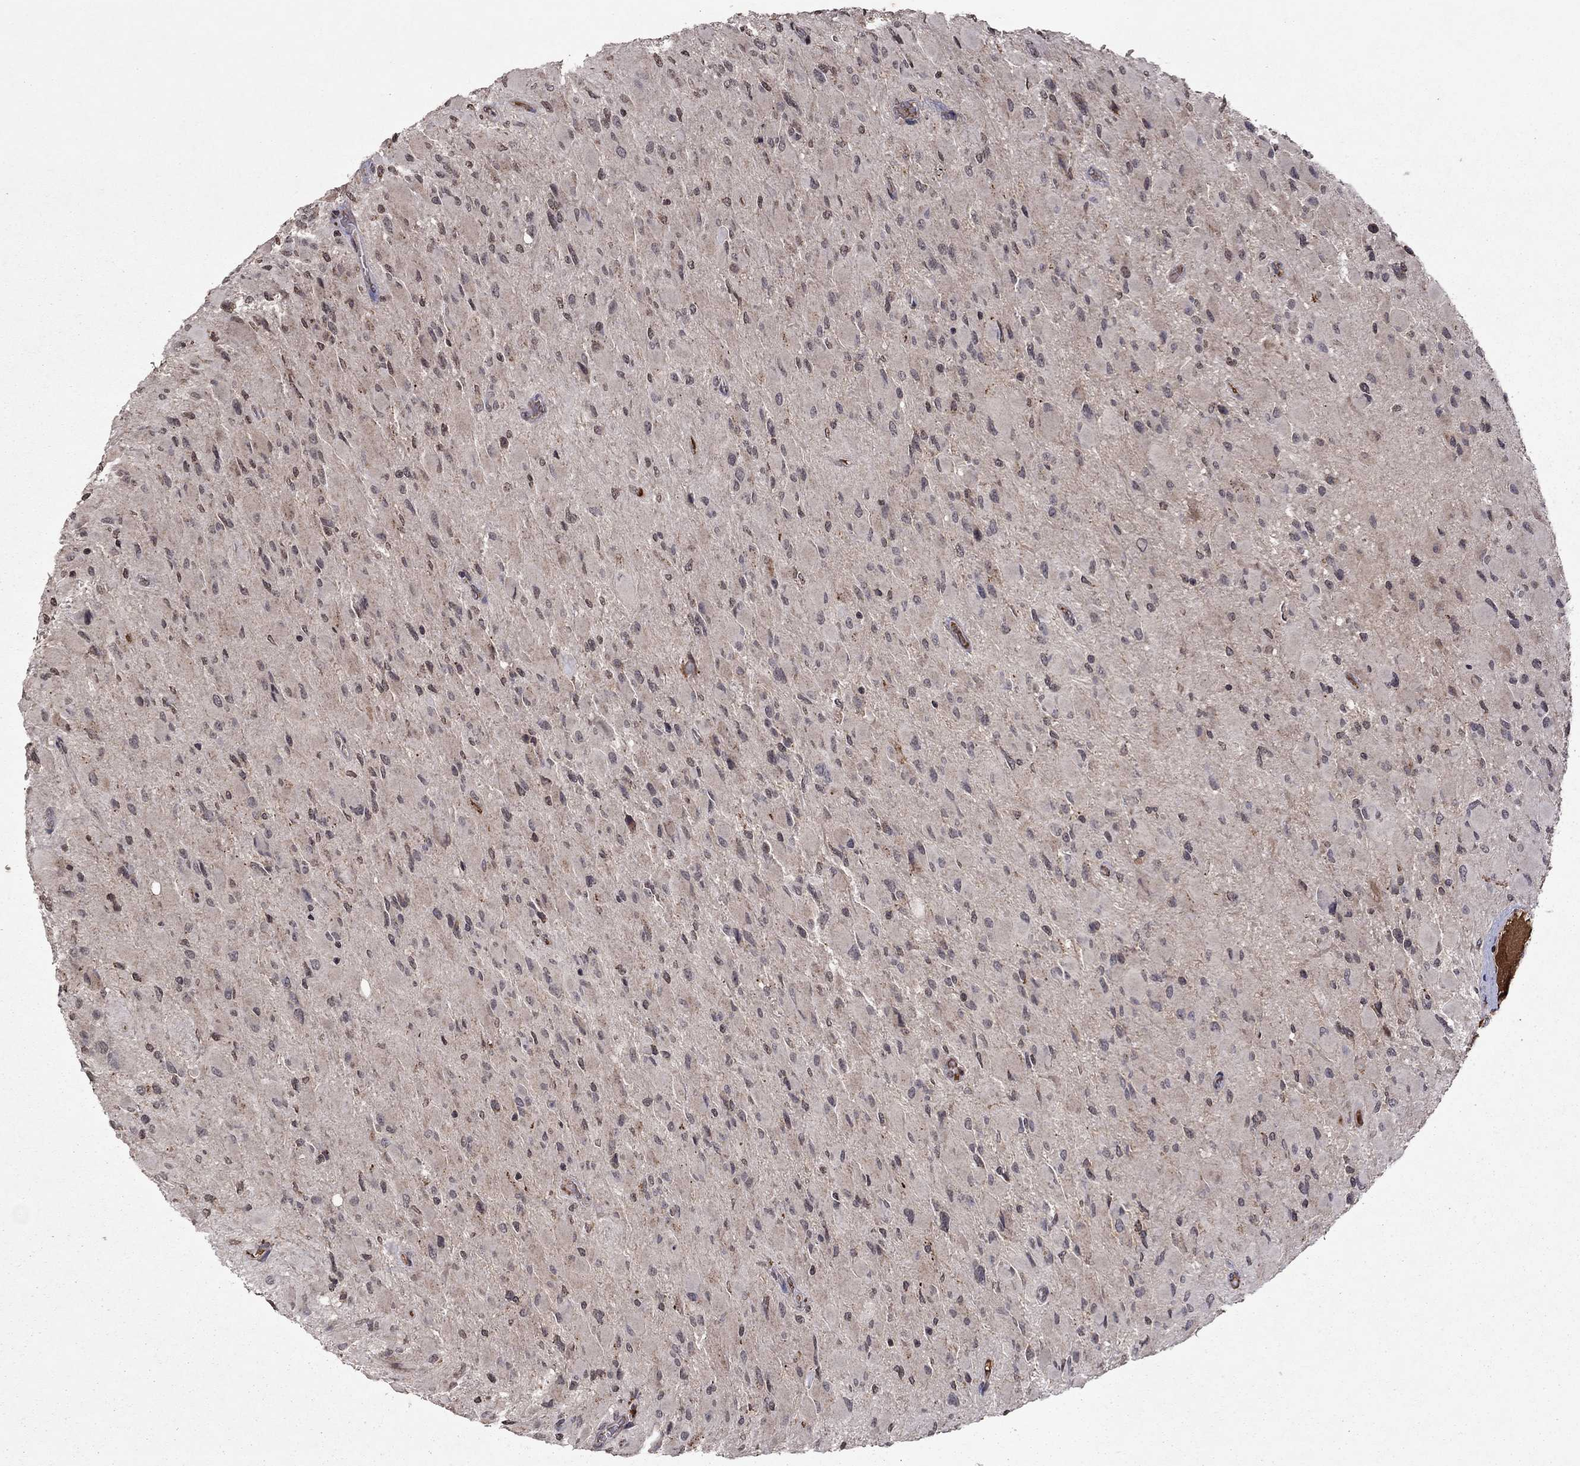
{"staining": {"intensity": "negative", "quantity": "none", "location": "none"}, "tissue": "glioma", "cell_type": "Tumor cells", "image_type": "cancer", "snomed": [{"axis": "morphology", "description": "Glioma, malignant, High grade"}, {"axis": "topography", "description": "Cerebral cortex"}], "caption": "Protein analysis of glioma reveals no significant positivity in tumor cells.", "gene": "NLGN1", "patient": {"sex": "female", "age": 36}}